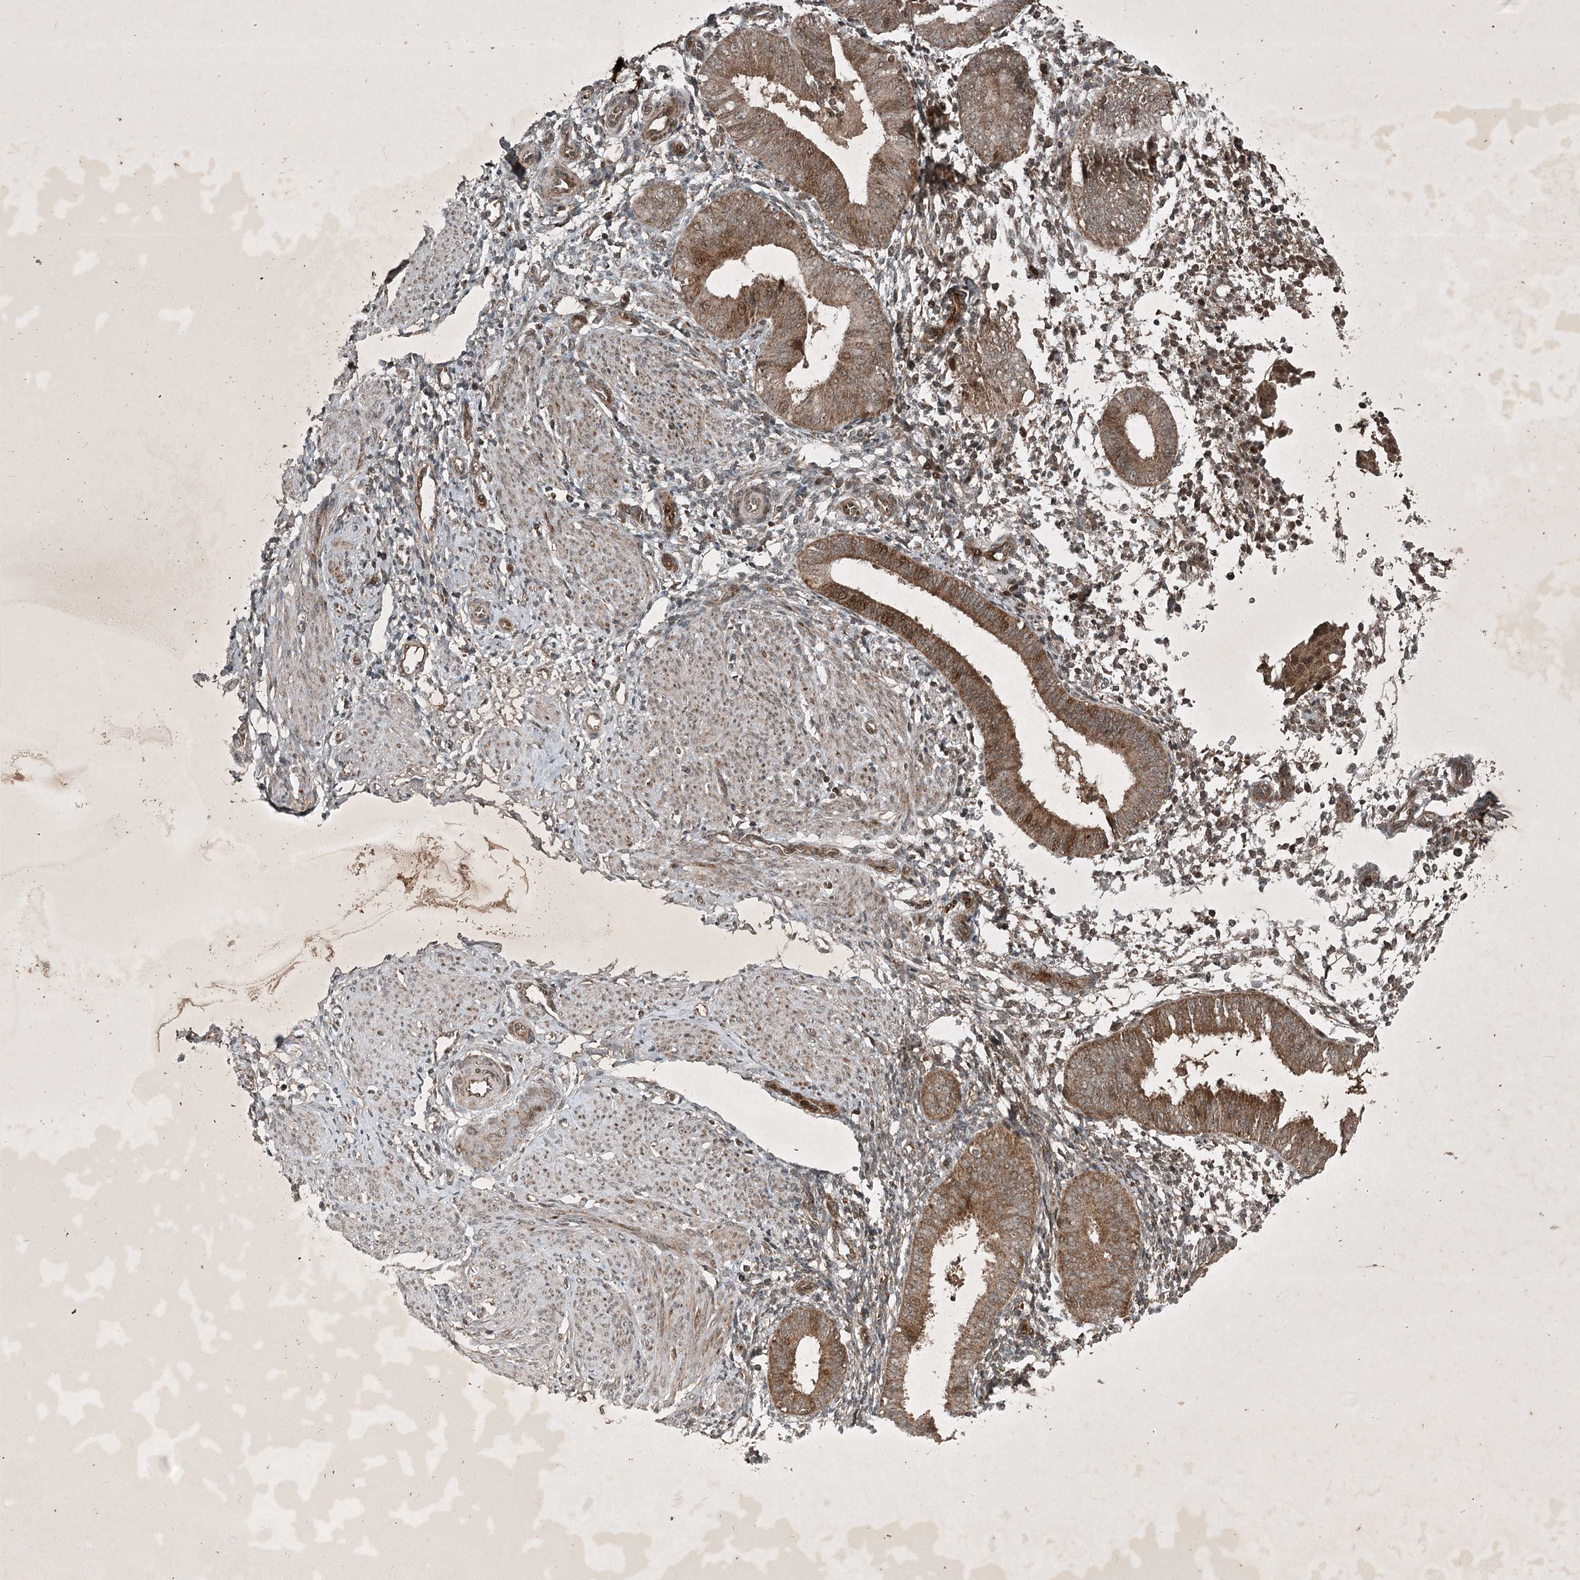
{"staining": {"intensity": "weak", "quantity": ">75%", "location": "cytoplasmic/membranous"}, "tissue": "endometrium", "cell_type": "Cells in endometrial stroma", "image_type": "normal", "snomed": [{"axis": "morphology", "description": "Normal tissue, NOS"}, {"axis": "topography", "description": "Uterus"}, {"axis": "topography", "description": "Endometrium"}], "caption": "Immunohistochemistry (DAB (3,3'-diaminobenzidine)) staining of normal human endometrium reveals weak cytoplasmic/membranous protein expression in approximately >75% of cells in endometrial stroma.", "gene": "UNC93A", "patient": {"sex": "female", "age": 48}}